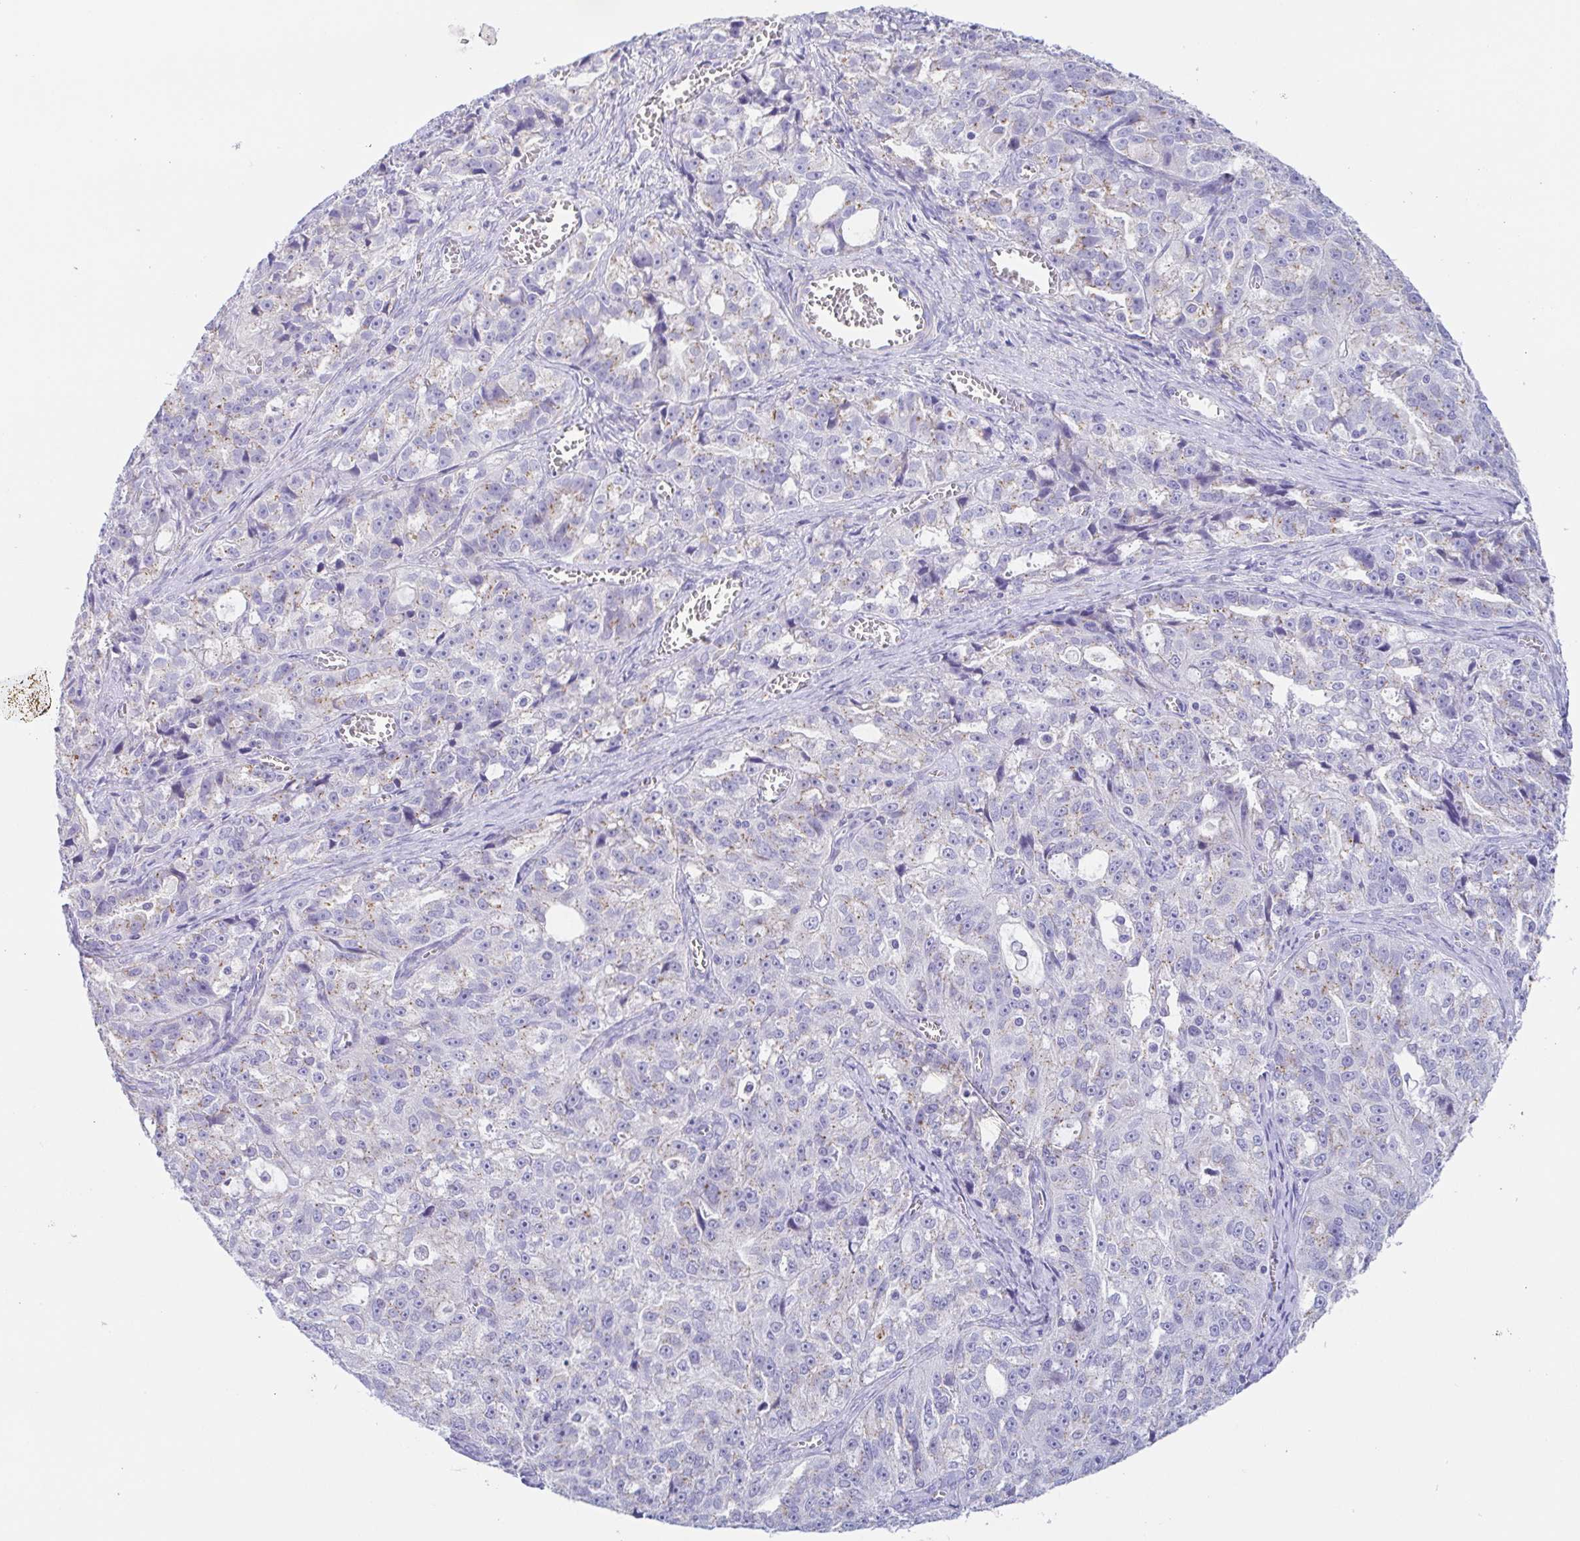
{"staining": {"intensity": "weak", "quantity": "<25%", "location": "cytoplasmic/membranous"}, "tissue": "ovarian cancer", "cell_type": "Tumor cells", "image_type": "cancer", "snomed": [{"axis": "morphology", "description": "Cystadenocarcinoma, serous, NOS"}, {"axis": "topography", "description": "Ovary"}], "caption": "Ovarian cancer was stained to show a protein in brown. There is no significant staining in tumor cells. (Brightfield microscopy of DAB (3,3'-diaminobenzidine) immunohistochemistry (IHC) at high magnification).", "gene": "SCG3", "patient": {"sex": "female", "age": 51}}